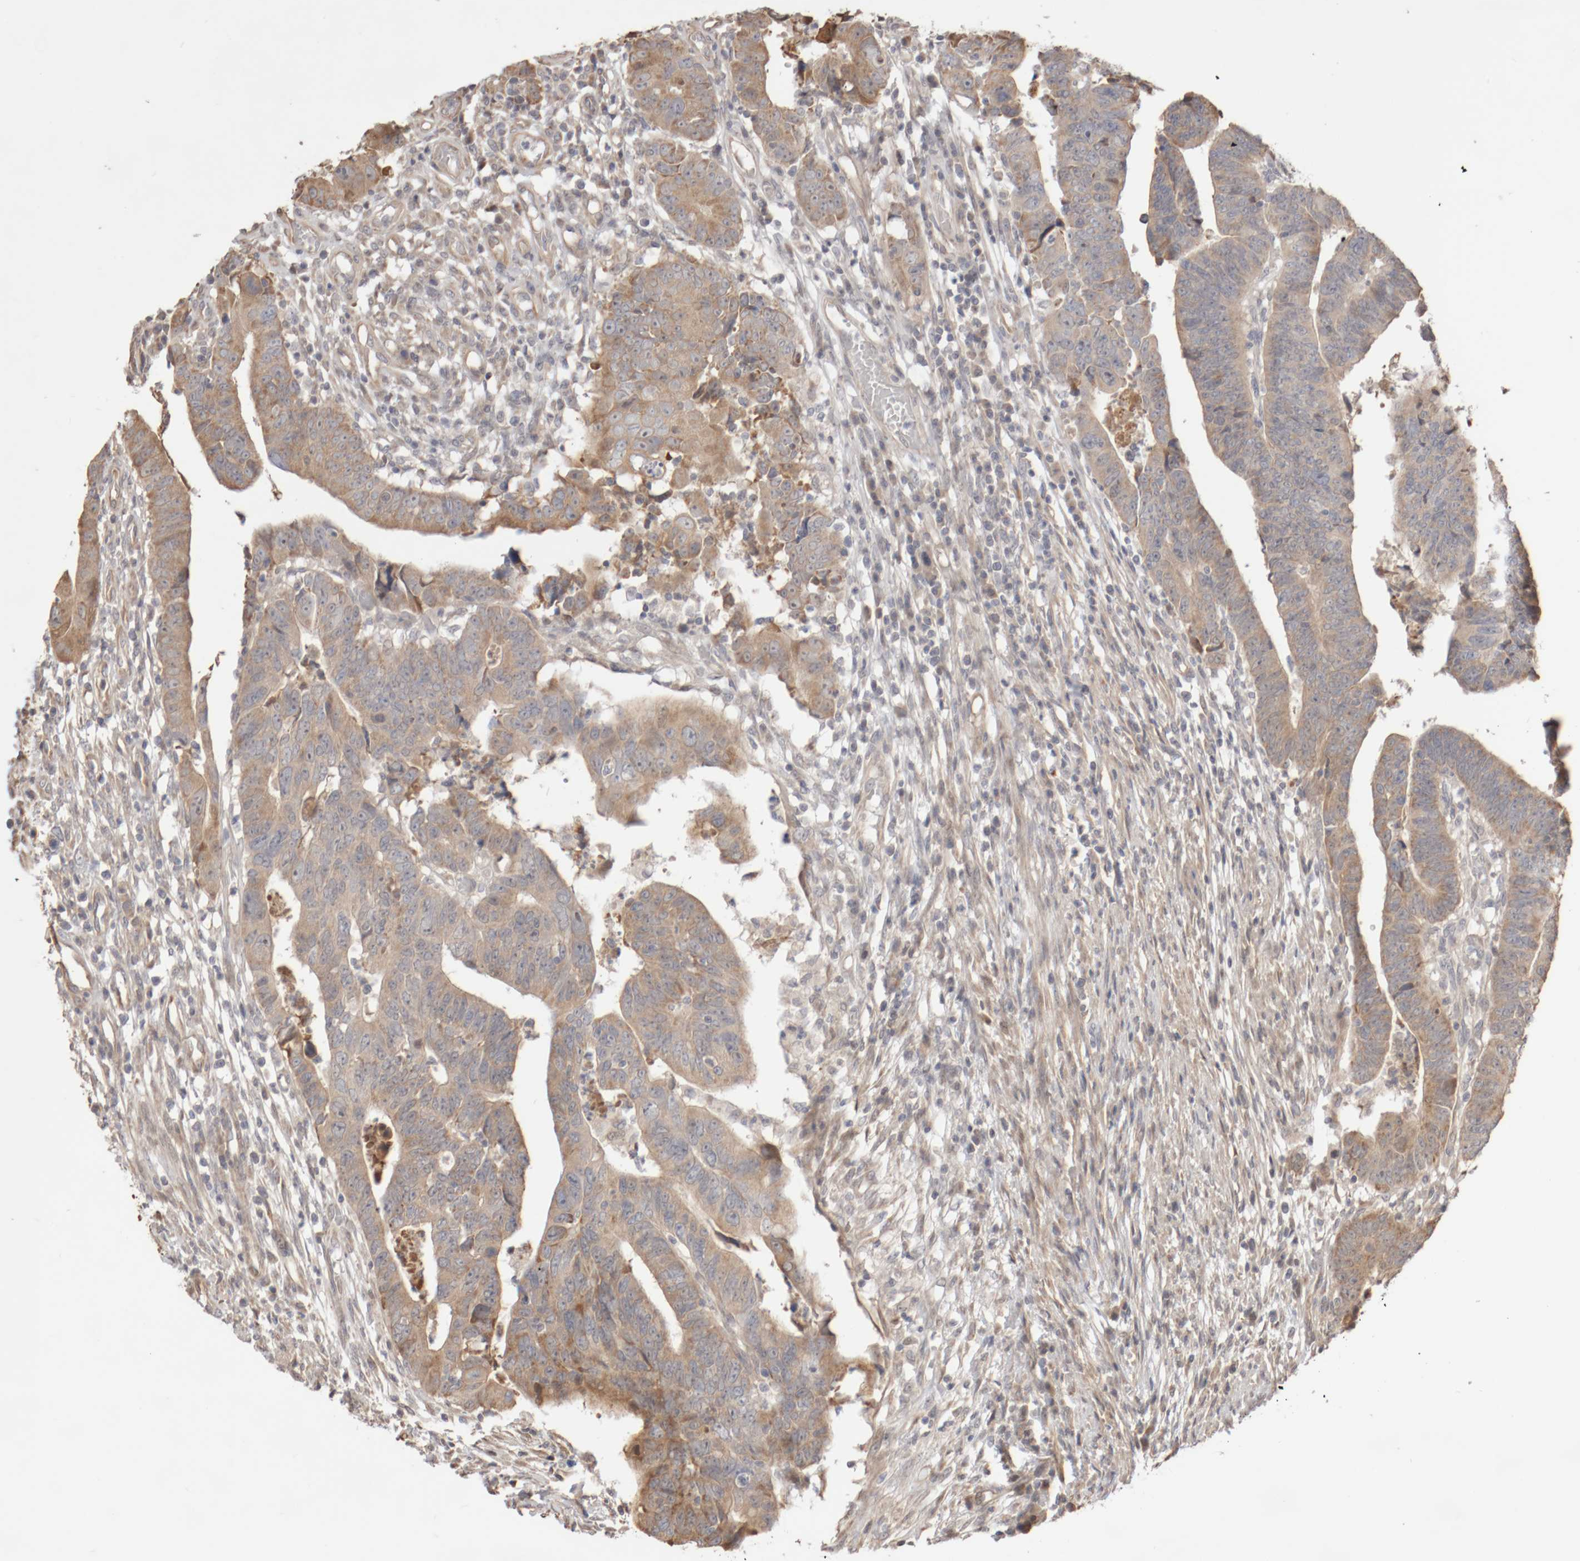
{"staining": {"intensity": "weak", "quantity": ">75%", "location": "cytoplasmic/membranous"}, "tissue": "colorectal cancer", "cell_type": "Tumor cells", "image_type": "cancer", "snomed": [{"axis": "morphology", "description": "Adenocarcinoma, NOS"}, {"axis": "topography", "description": "Rectum"}], "caption": "Immunohistochemical staining of colorectal adenocarcinoma displays low levels of weak cytoplasmic/membranous protein expression in about >75% of tumor cells.", "gene": "DPH7", "patient": {"sex": "female", "age": 65}}